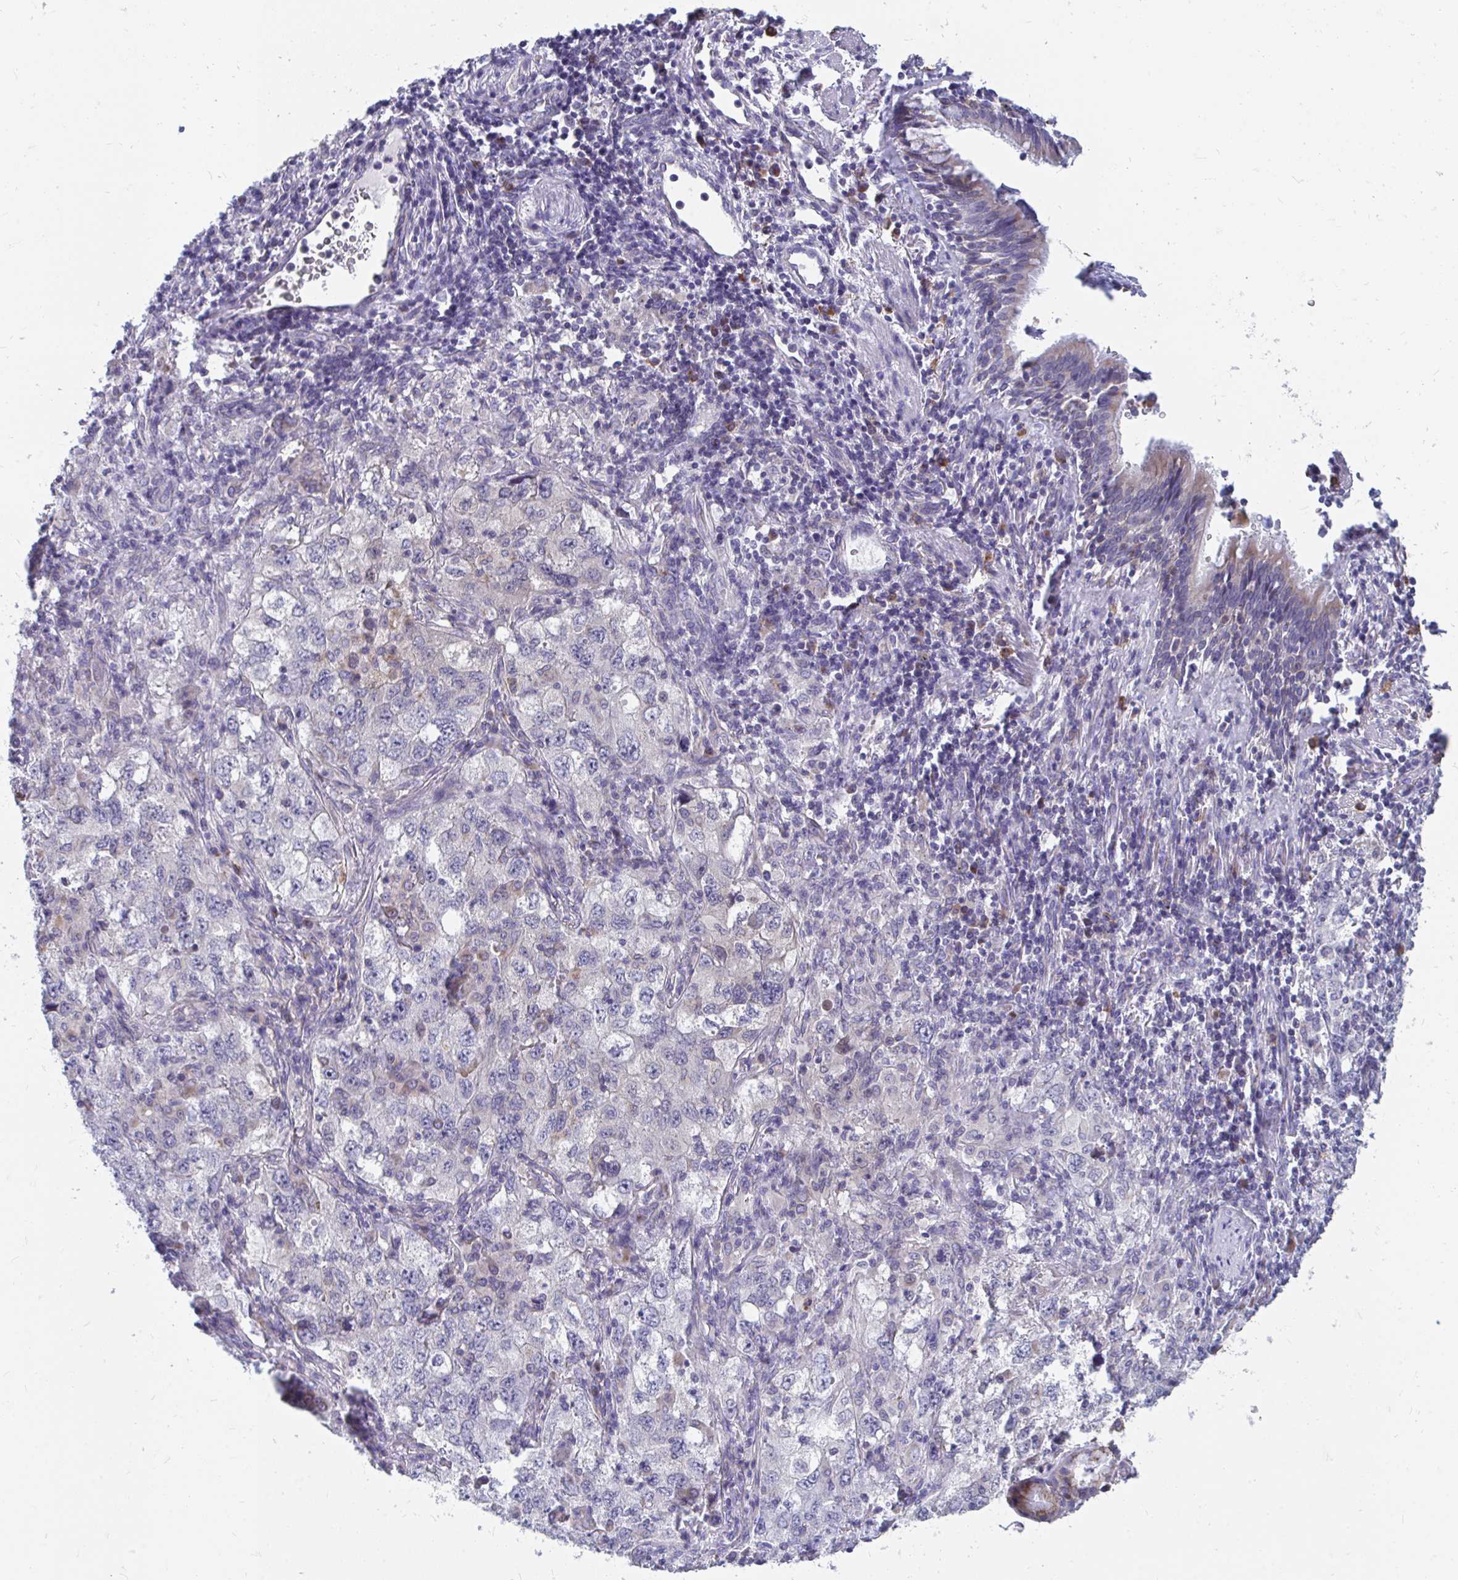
{"staining": {"intensity": "negative", "quantity": "none", "location": "none"}, "tissue": "lung cancer", "cell_type": "Tumor cells", "image_type": "cancer", "snomed": [{"axis": "morphology", "description": "Adenocarcinoma, NOS"}, {"axis": "topography", "description": "Lung"}], "caption": "Immunohistochemistry photomicrograph of neoplastic tissue: human lung cancer (adenocarcinoma) stained with DAB exhibits no significant protein positivity in tumor cells. The staining was performed using DAB to visualize the protein expression in brown, while the nuclei were stained in blue with hematoxylin (Magnification: 20x).", "gene": "PABIR3", "patient": {"sex": "female", "age": 57}}